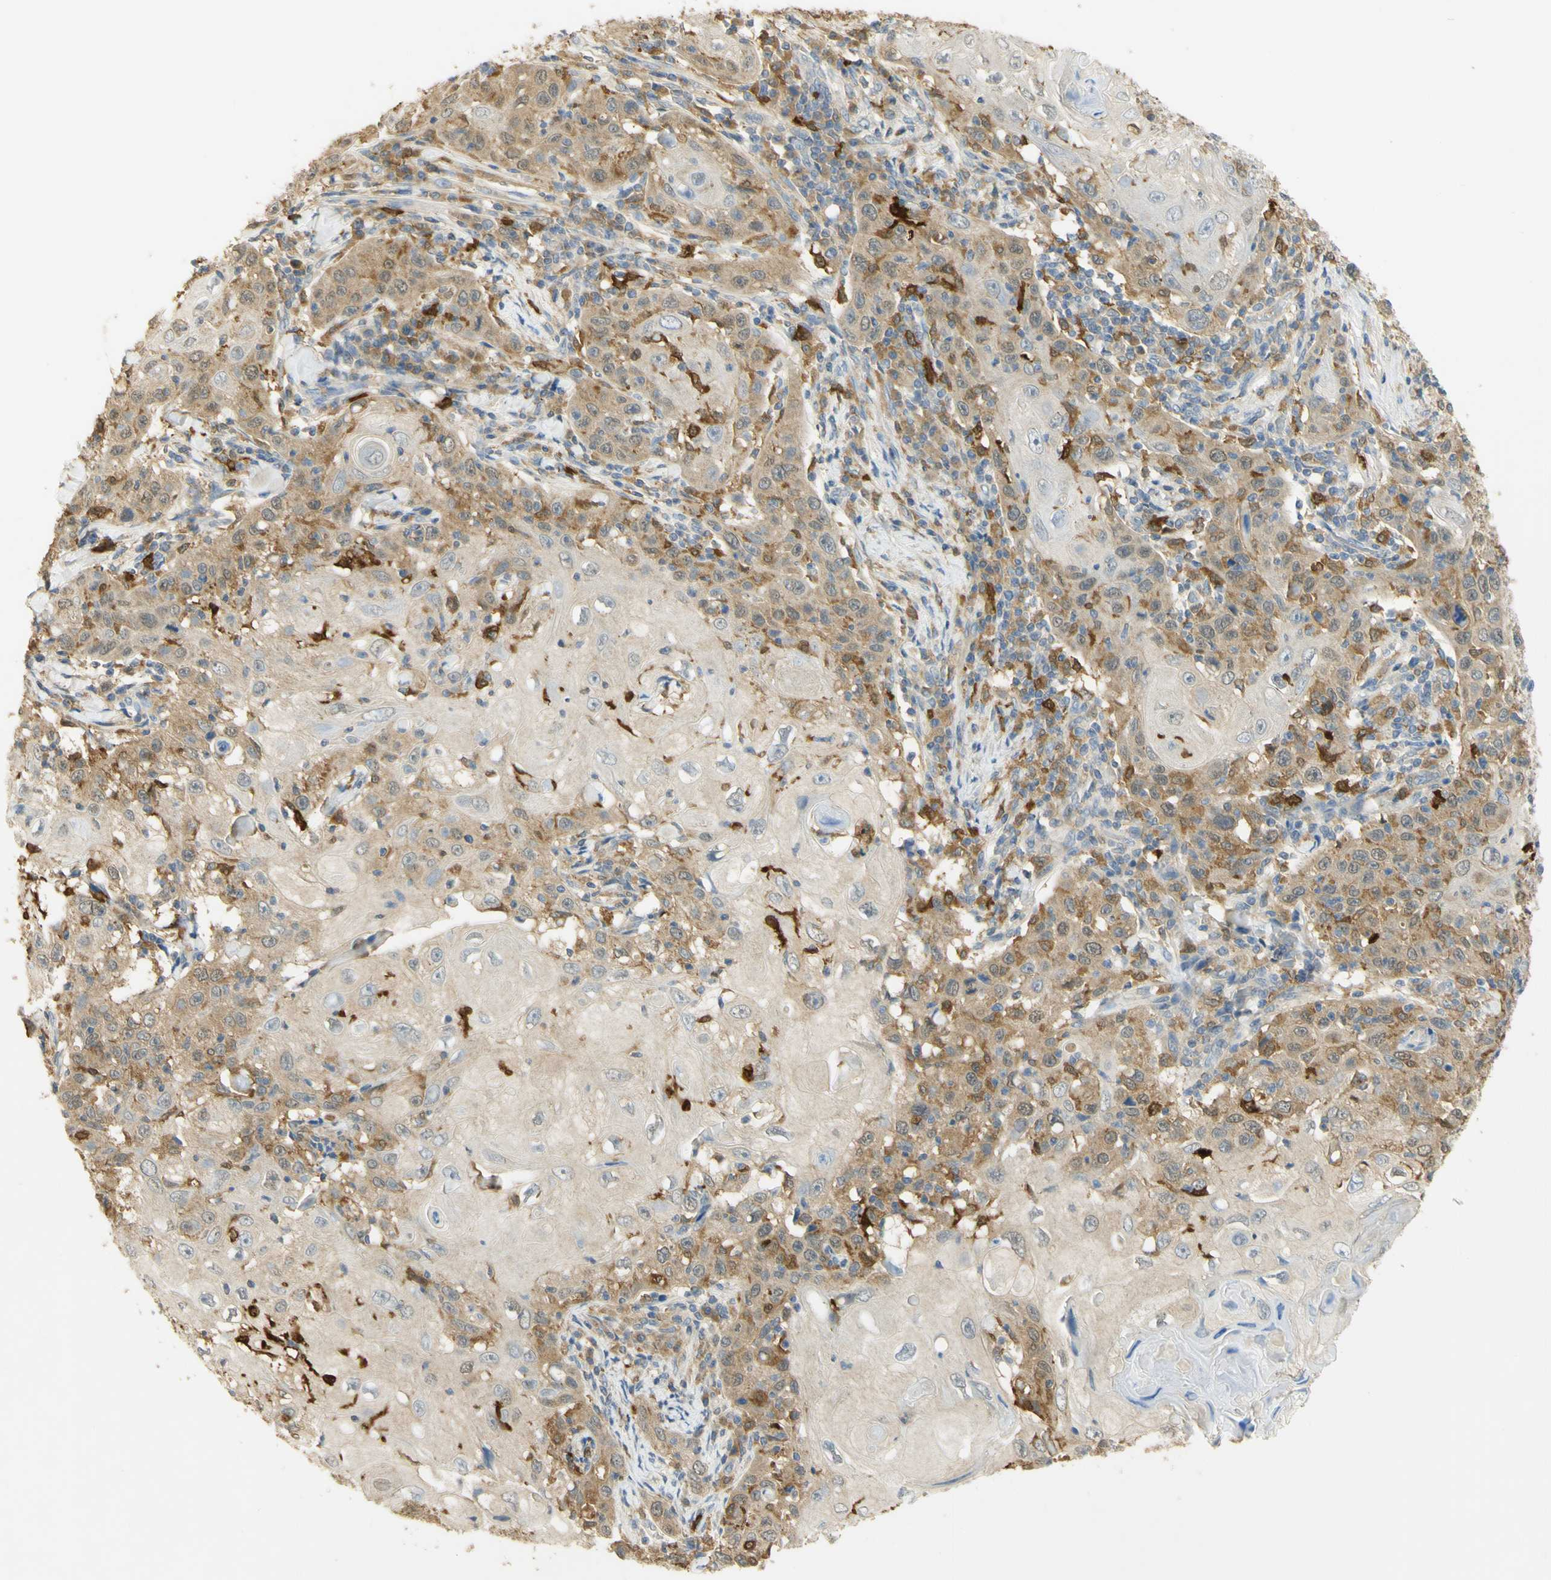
{"staining": {"intensity": "moderate", "quantity": "25%-75%", "location": "cytoplasmic/membranous"}, "tissue": "skin cancer", "cell_type": "Tumor cells", "image_type": "cancer", "snomed": [{"axis": "morphology", "description": "Squamous cell carcinoma, NOS"}, {"axis": "topography", "description": "Skin"}], "caption": "A histopathology image of skin cancer stained for a protein reveals moderate cytoplasmic/membranous brown staining in tumor cells.", "gene": "PAK1", "patient": {"sex": "female", "age": 88}}